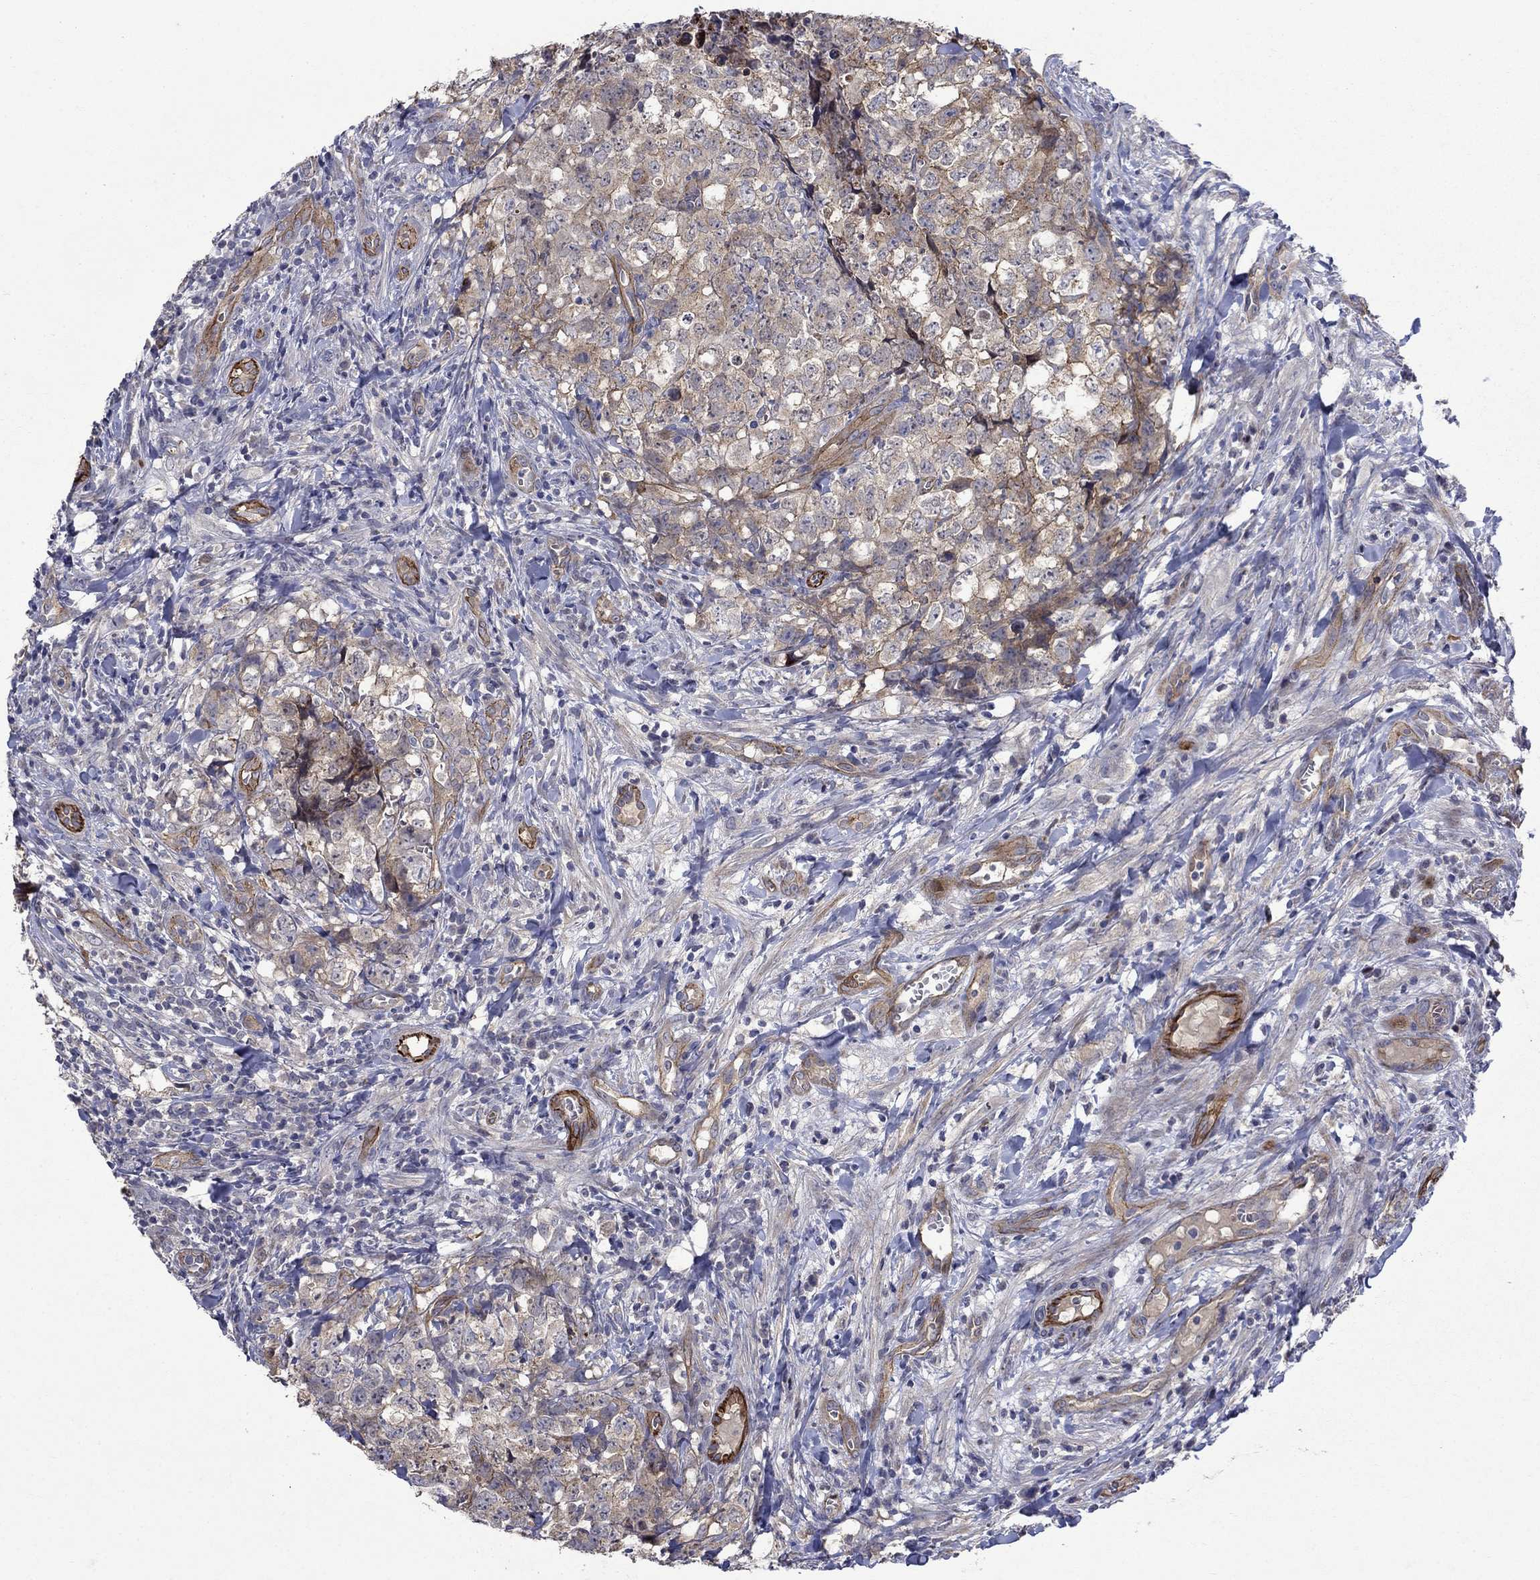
{"staining": {"intensity": "moderate", "quantity": "<25%", "location": "cytoplasmic/membranous"}, "tissue": "testis cancer", "cell_type": "Tumor cells", "image_type": "cancer", "snomed": [{"axis": "morphology", "description": "Carcinoma, Embryonal, NOS"}, {"axis": "topography", "description": "Testis"}], "caption": "Immunohistochemistry micrograph of human testis cancer (embryonal carcinoma) stained for a protein (brown), which exhibits low levels of moderate cytoplasmic/membranous staining in about <25% of tumor cells.", "gene": "SLC7A1", "patient": {"sex": "male", "age": 23}}